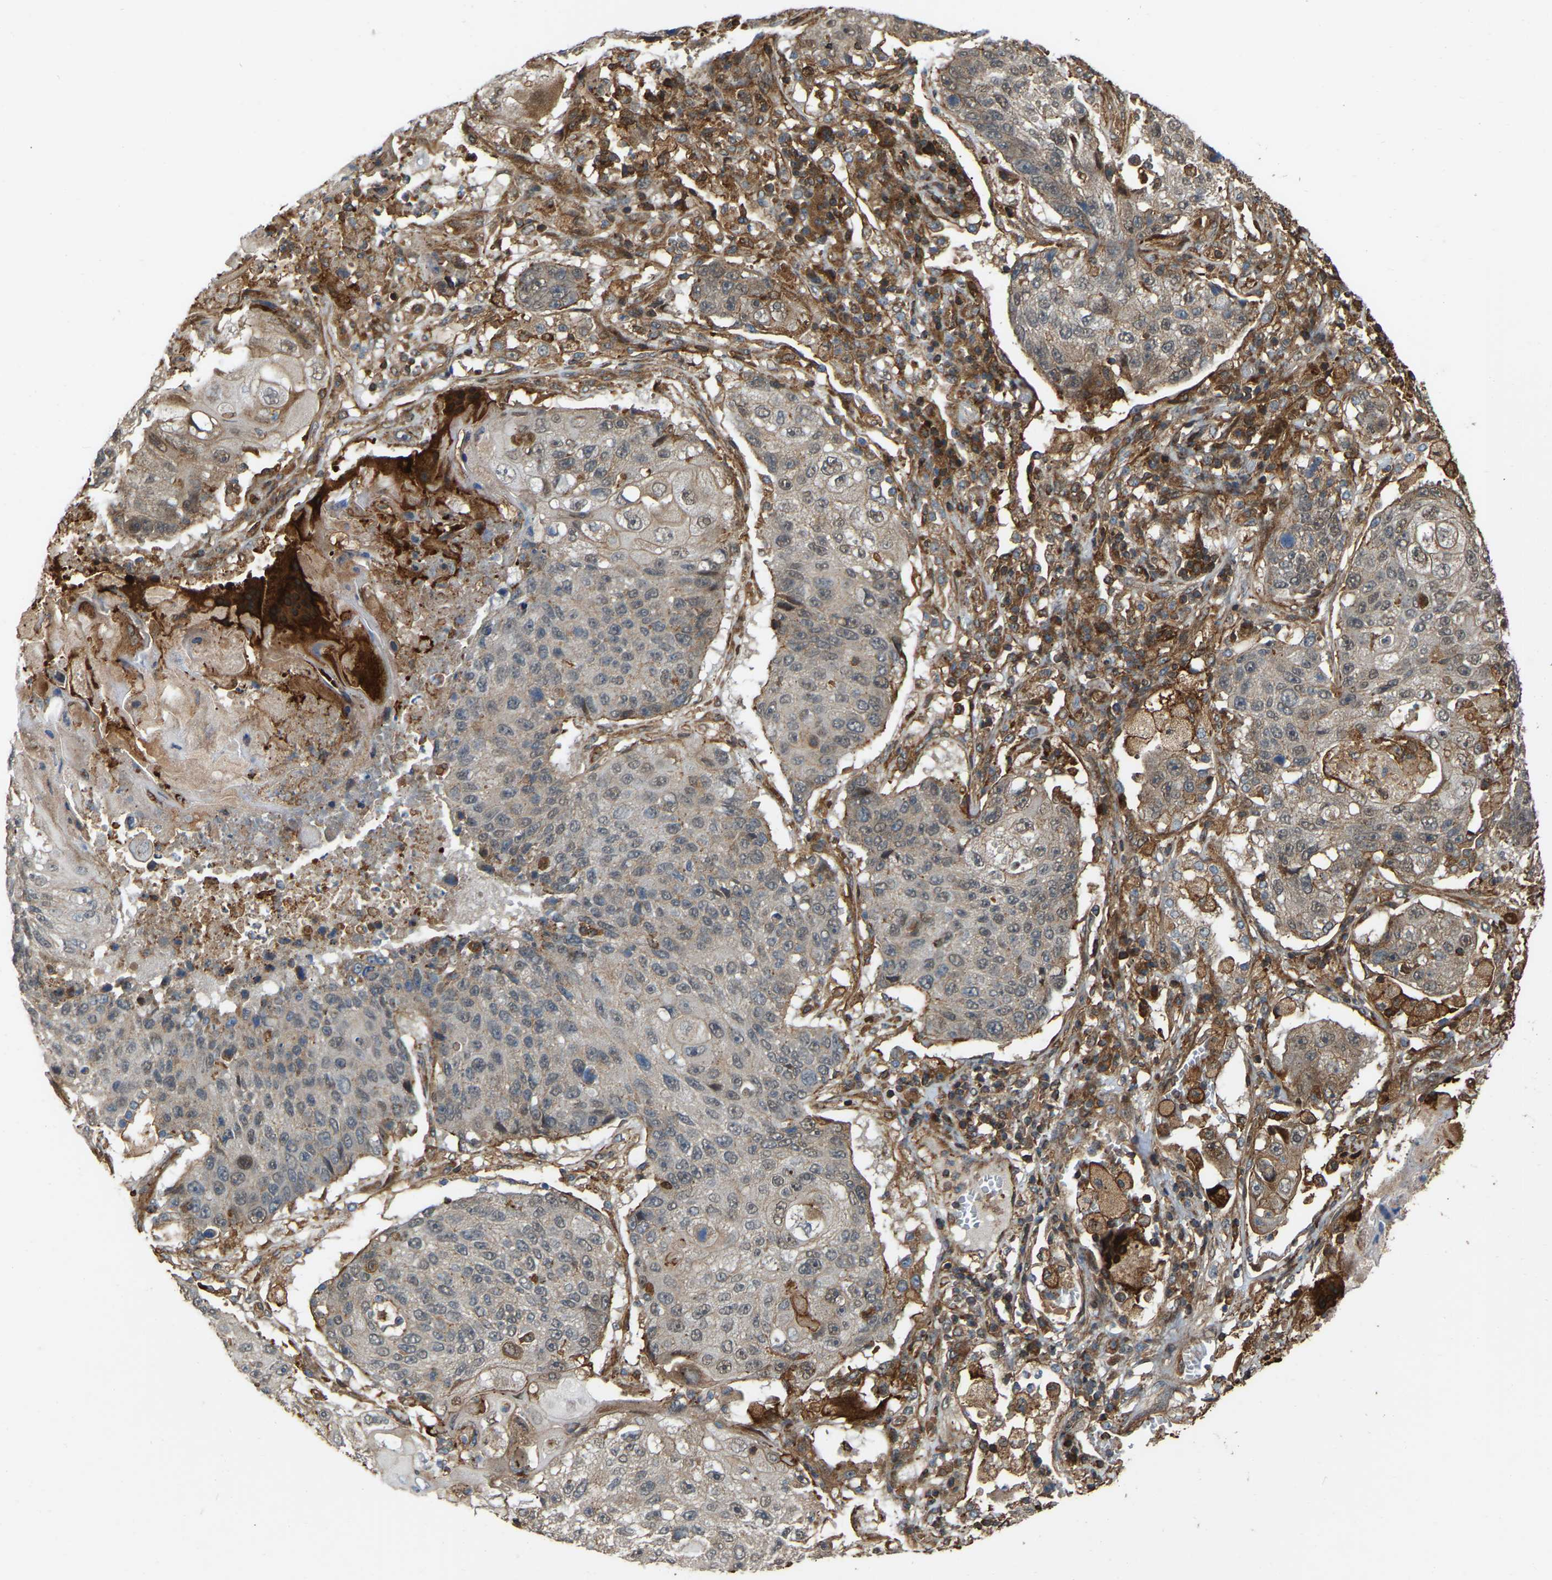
{"staining": {"intensity": "weak", "quantity": "25%-75%", "location": "cytoplasmic/membranous"}, "tissue": "lung cancer", "cell_type": "Tumor cells", "image_type": "cancer", "snomed": [{"axis": "morphology", "description": "Squamous cell carcinoma, NOS"}, {"axis": "topography", "description": "Lung"}], "caption": "Immunohistochemical staining of human lung cancer (squamous cell carcinoma) exhibits low levels of weak cytoplasmic/membranous expression in approximately 25%-75% of tumor cells.", "gene": "SAMD9L", "patient": {"sex": "male", "age": 61}}